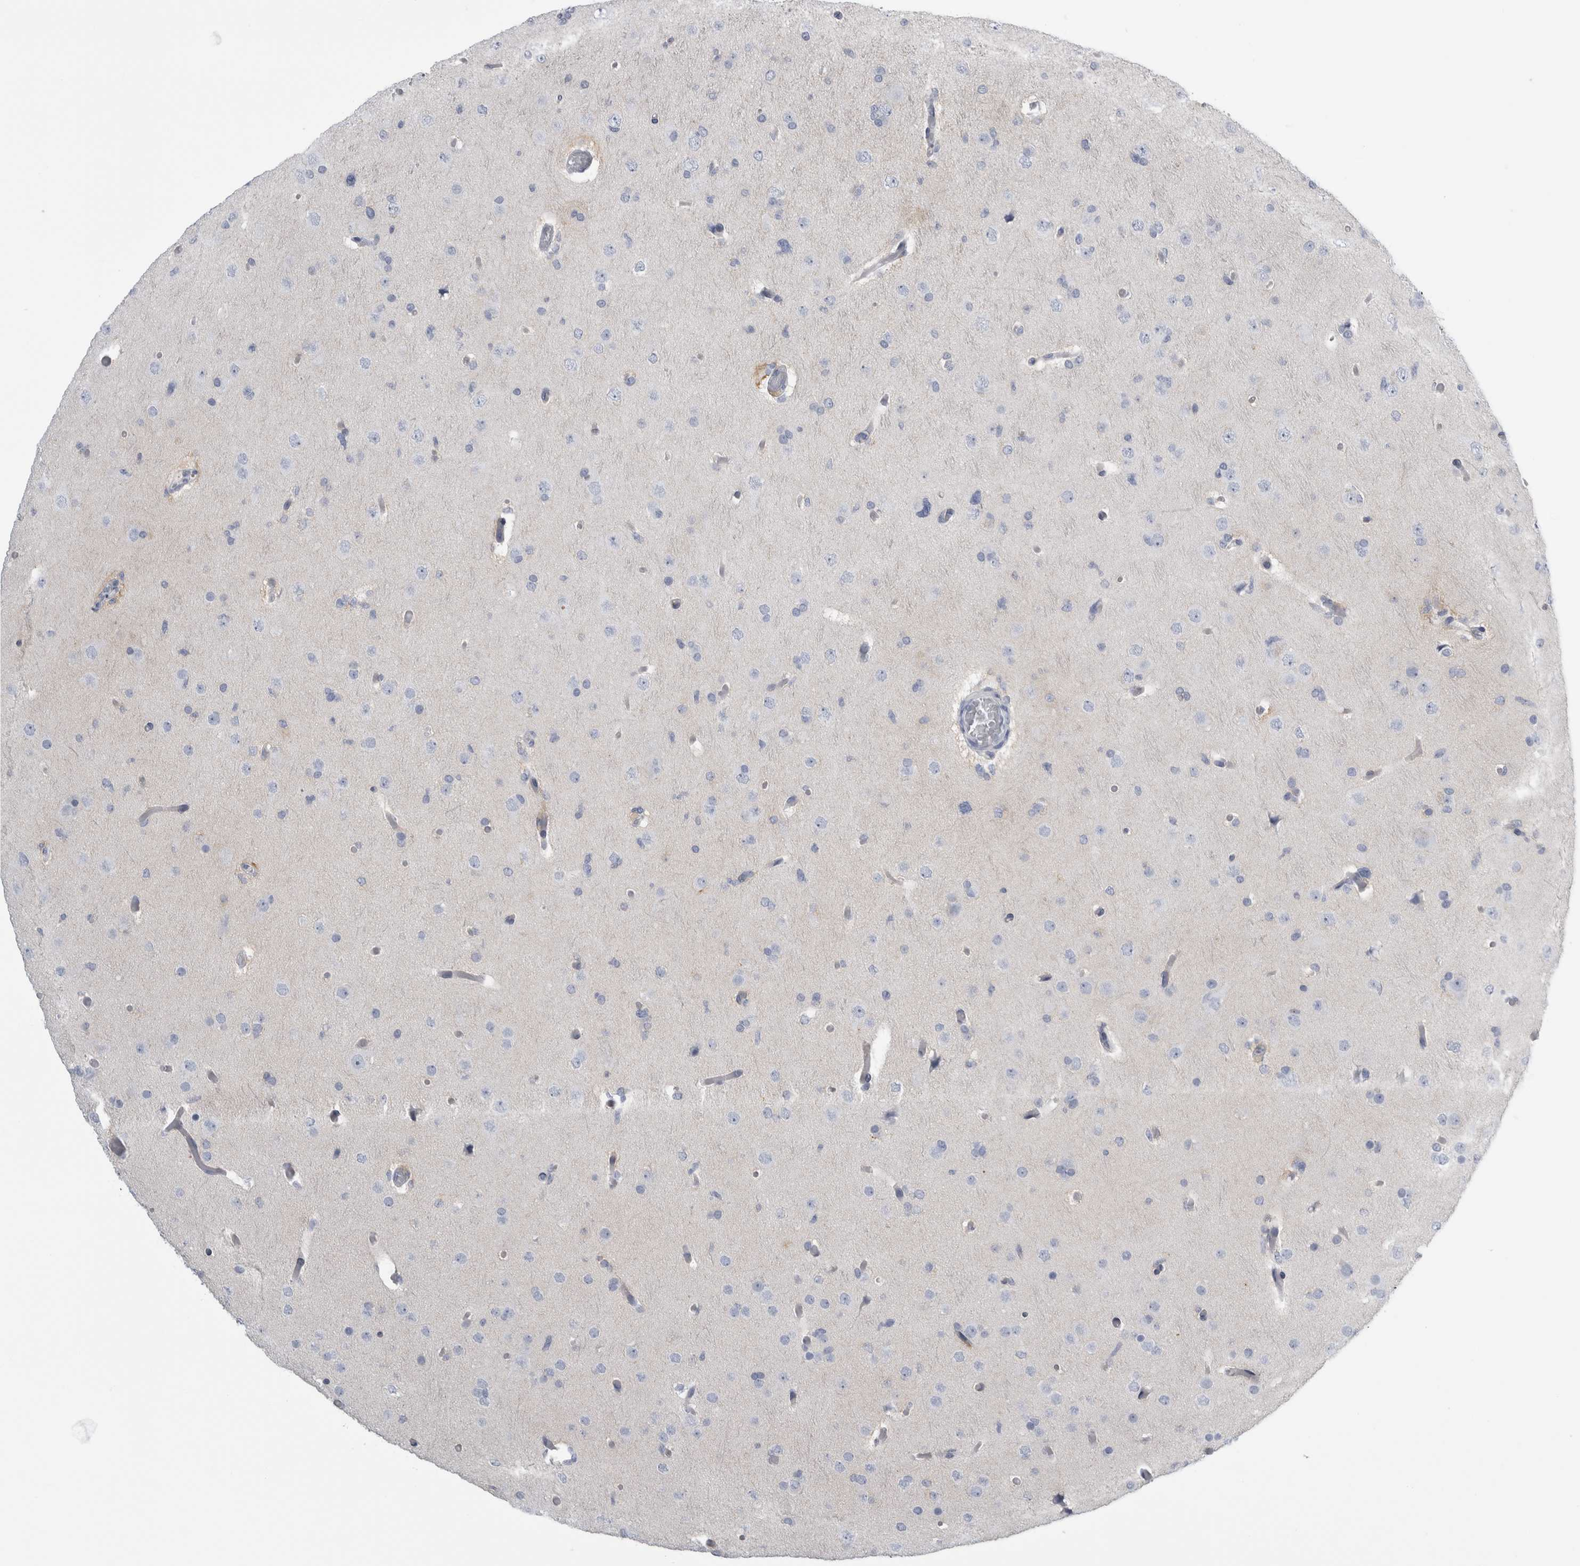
{"staining": {"intensity": "negative", "quantity": "none", "location": "none"}, "tissue": "glioma", "cell_type": "Tumor cells", "image_type": "cancer", "snomed": [{"axis": "morphology", "description": "Glioma, malignant, High grade"}, {"axis": "topography", "description": "Cerebral cortex"}], "caption": "IHC micrograph of human glioma stained for a protein (brown), which displays no positivity in tumor cells.", "gene": "ANKFY1", "patient": {"sex": "female", "age": 36}}